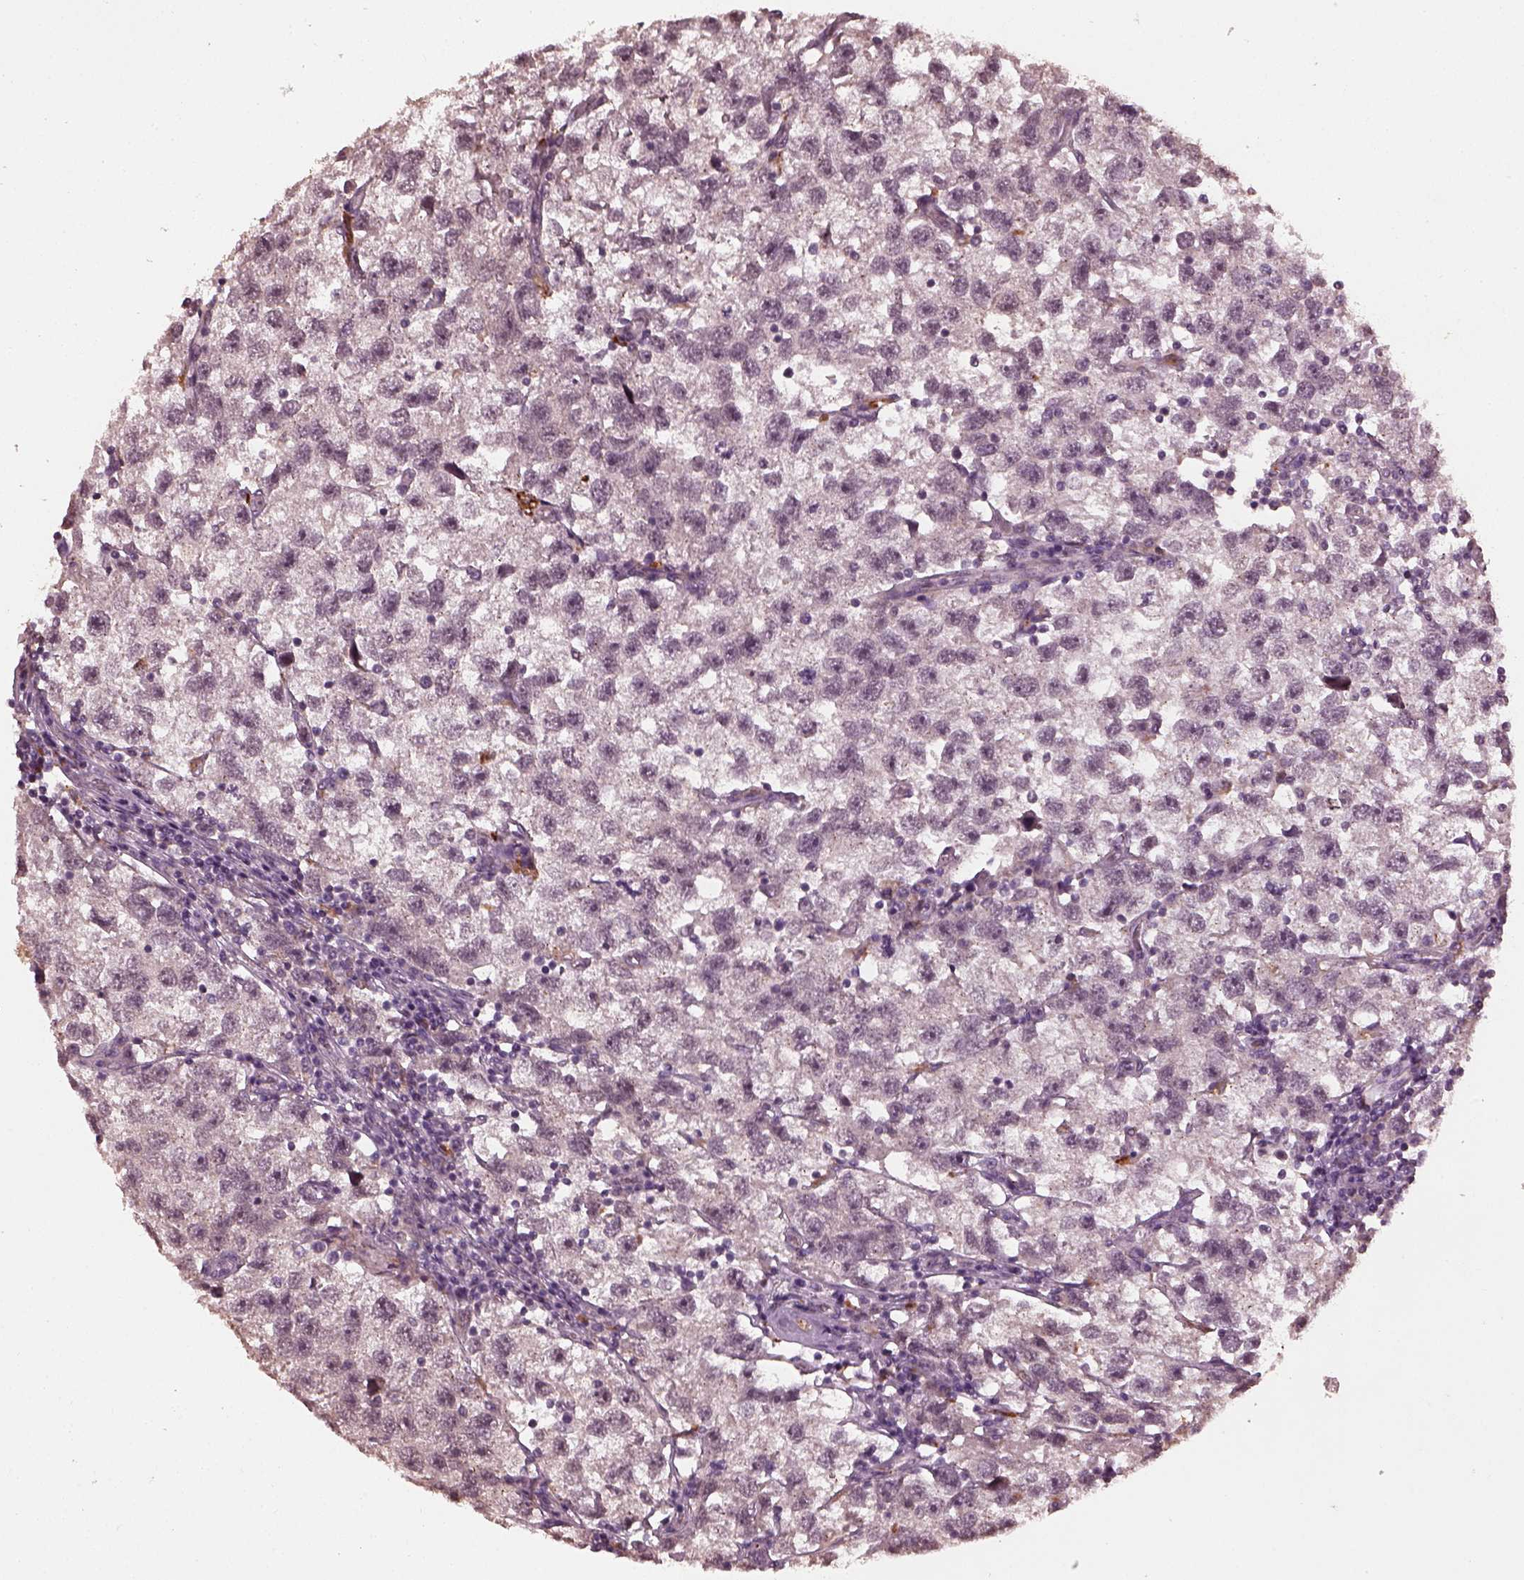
{"staining": {"intensity": "negative", "quantity": "none", "location": "none"}, "tissue": "testis cancer", "cell_type": "Tumor cells", "image_type": "cancer", "snomed": [{"axis": "morphology", "description": "Seminoma, NOS"}, {"axis": "topography", "description": "Testis"}], "caption": "There is no significant expression in tumor cells of testis cancer (seminoma).", "gene": "RUFY3", "patient": {"sex": "male", "age": 26}}